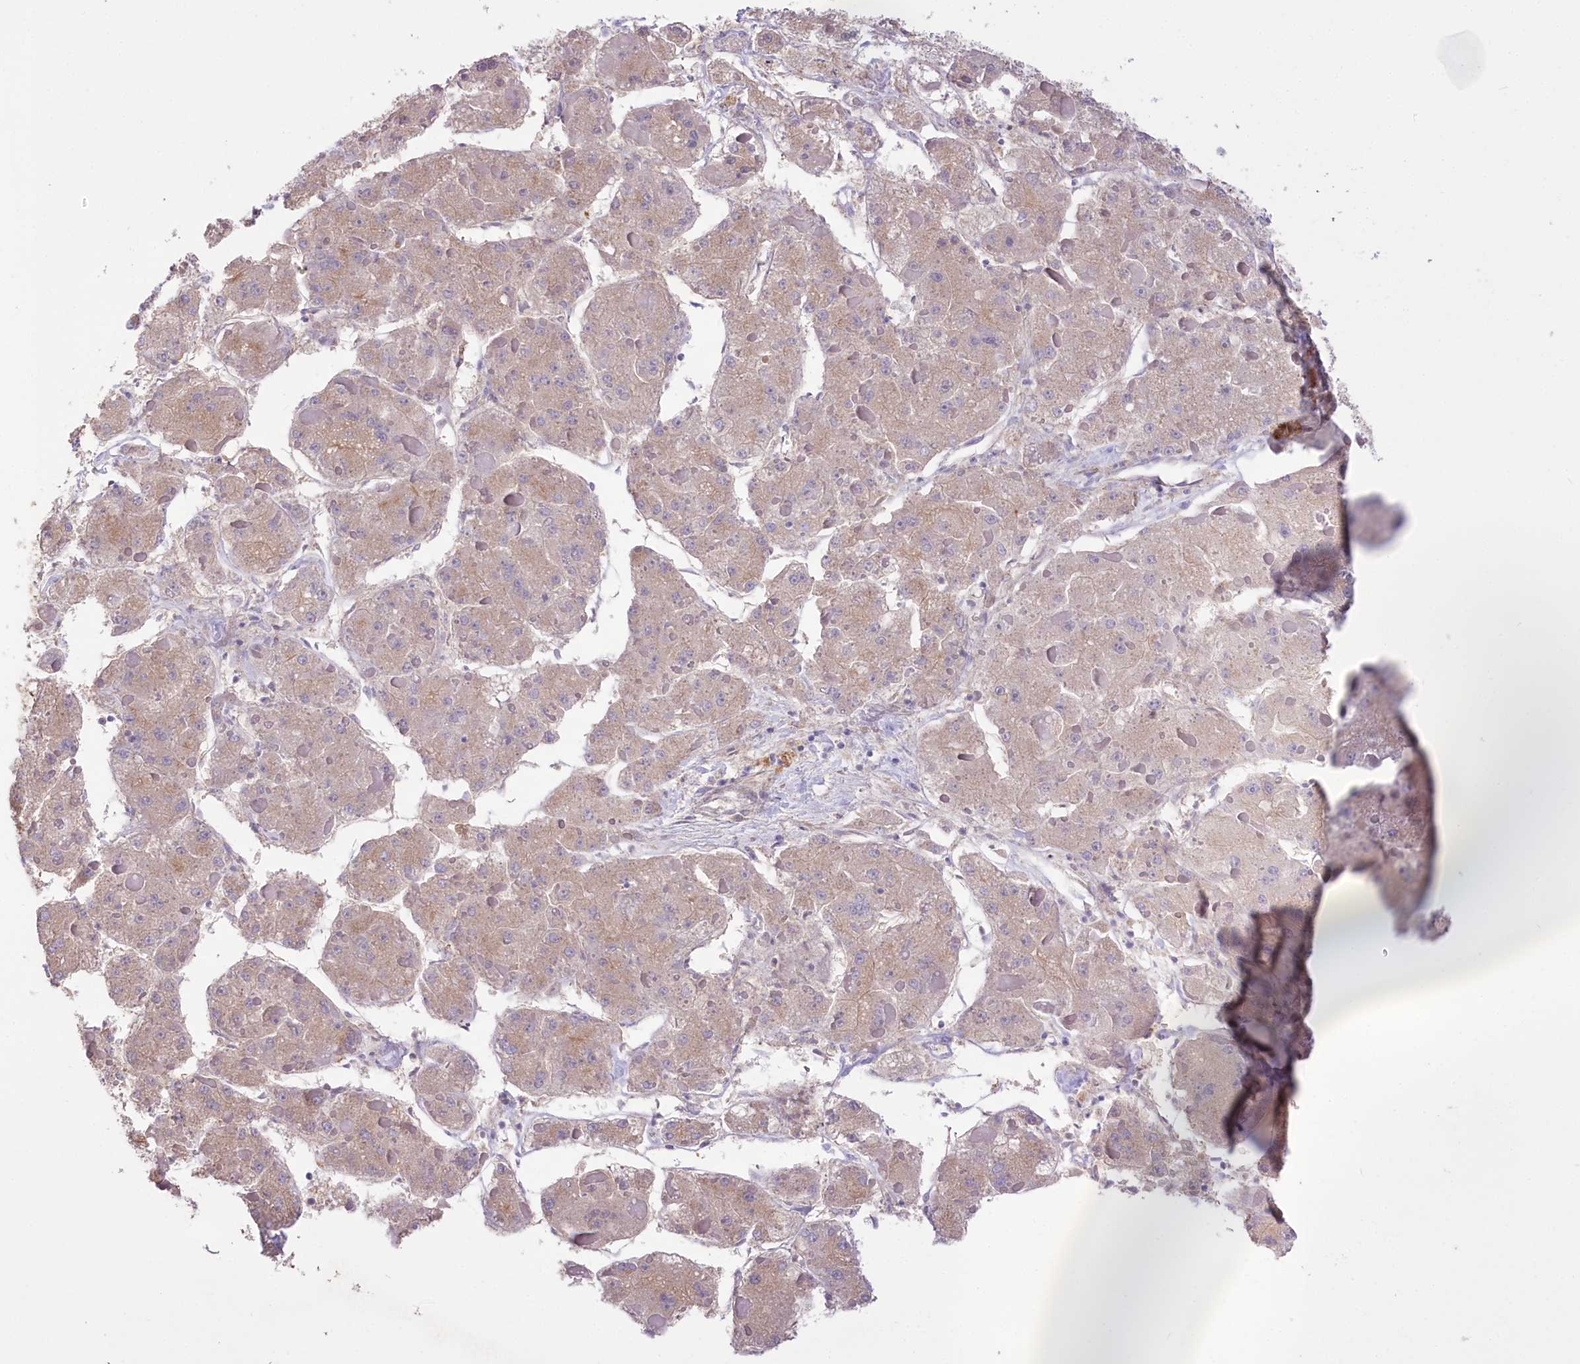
{"staining": {"intensity": "weak", "quantity": "25%-75%", "location": "cytoplasmic/membranous"}, "tissue": "liver cancer", "cell_type": "Tumor cells", "image_type": "cancer", "snomed": [{"axis": "morphology", "description": "Carcinoma, Hepatocellular, NOS"}, {"axis": "topography", "description": "Liver"}], "caption": "IHC of human liver cancer exhibits low levels of weak cytoplasmic/membranous staining in approximately 25%-75% of tumor cells.", "gene": "PRSS53", "patient": {"sex": "female", "age": 73}}